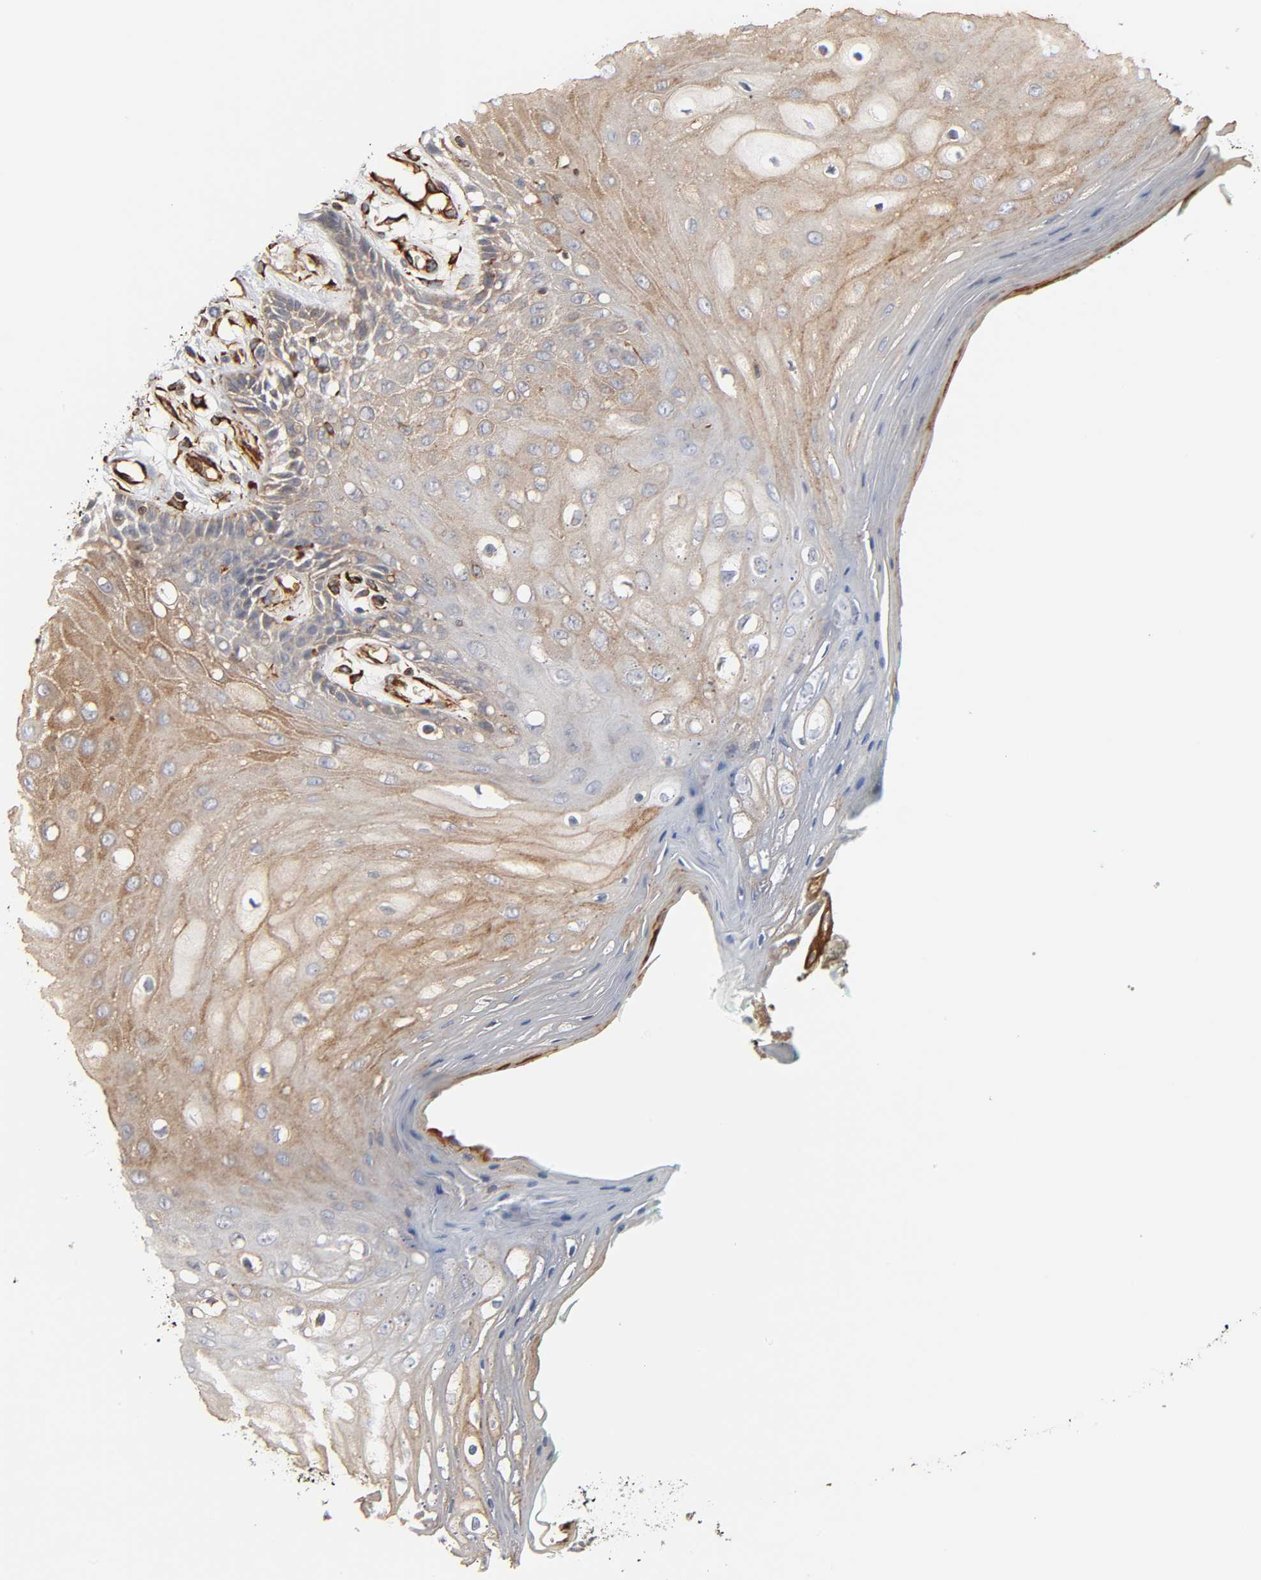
{"staining": {"intensity": "moderate", "quantity": ">75%", "location": "cytoplasmic/membranous"}, "tissue": "oral mucosa", "cell_type": "Squamous epithelial cells", "image_type": "normal", "snomed": [{"axis": "morphology", "description": "Normal tissue, NOS"}, {"axis": "morphology", "description": "Squamous cell carcinoma, NOS"}, {"axis": "topography", "description": "Skeletal muscle"}, {"axis": "topography", "description": "Oral tissue"}, {"axis": "topography", "description": "Head-Neck"}], "caption": "Immunohistochemistry (IHC) staining of benign oral mucosa, which displays medium levels of moderate cytoplasmic/membranous positivity in about >75% of squamous epithelial cells indicating moderate cytoplasmic/membranous protein positivity. The staining was performed using DAB (3,3'-diaminobenzidine) (brown) for protein detection and nuclei were counterstained in hematoxylin (blue).", "gene": "REEP5", "patient": {"sex": "female", "age": 84}}